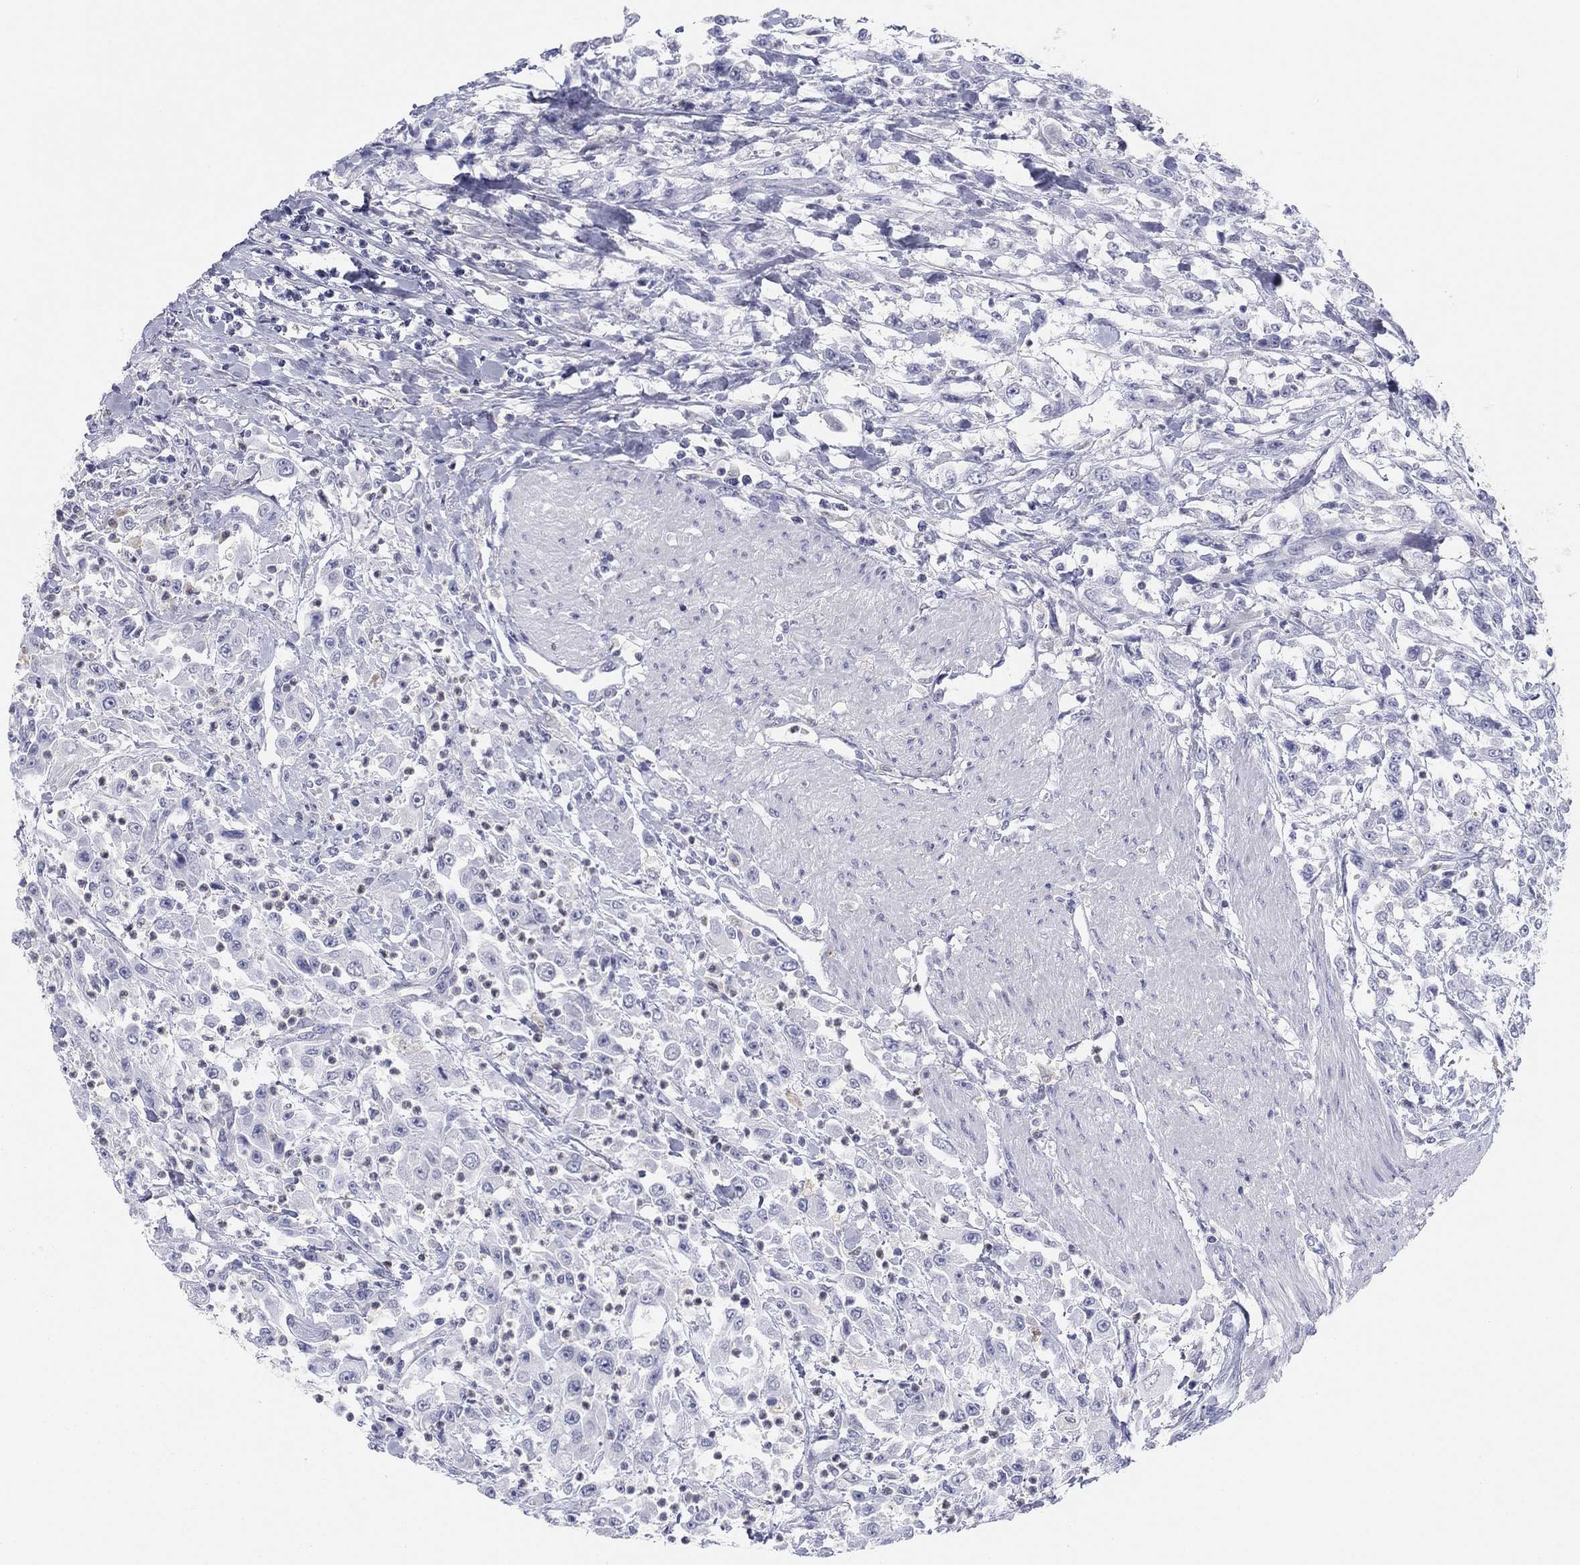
{"staining": {"intensity": "negative", "quantity": "none", "location": "none"}, "tissue": "urothelial cancer", "cell_type": "Tumor cells", "image_type": "cancer", "snomed": [{"axis": "morphology", "description": "Urothelial carcinoma, High grade"}, {"axis": "topography", "description": "Urinary bladder"}], "caption": "Image shows no significant protein staining in tumor cells of urothelial carcinoma (high-grade).", "gene": "PDXK", "patient": {"sex": "male", "age": 46}}